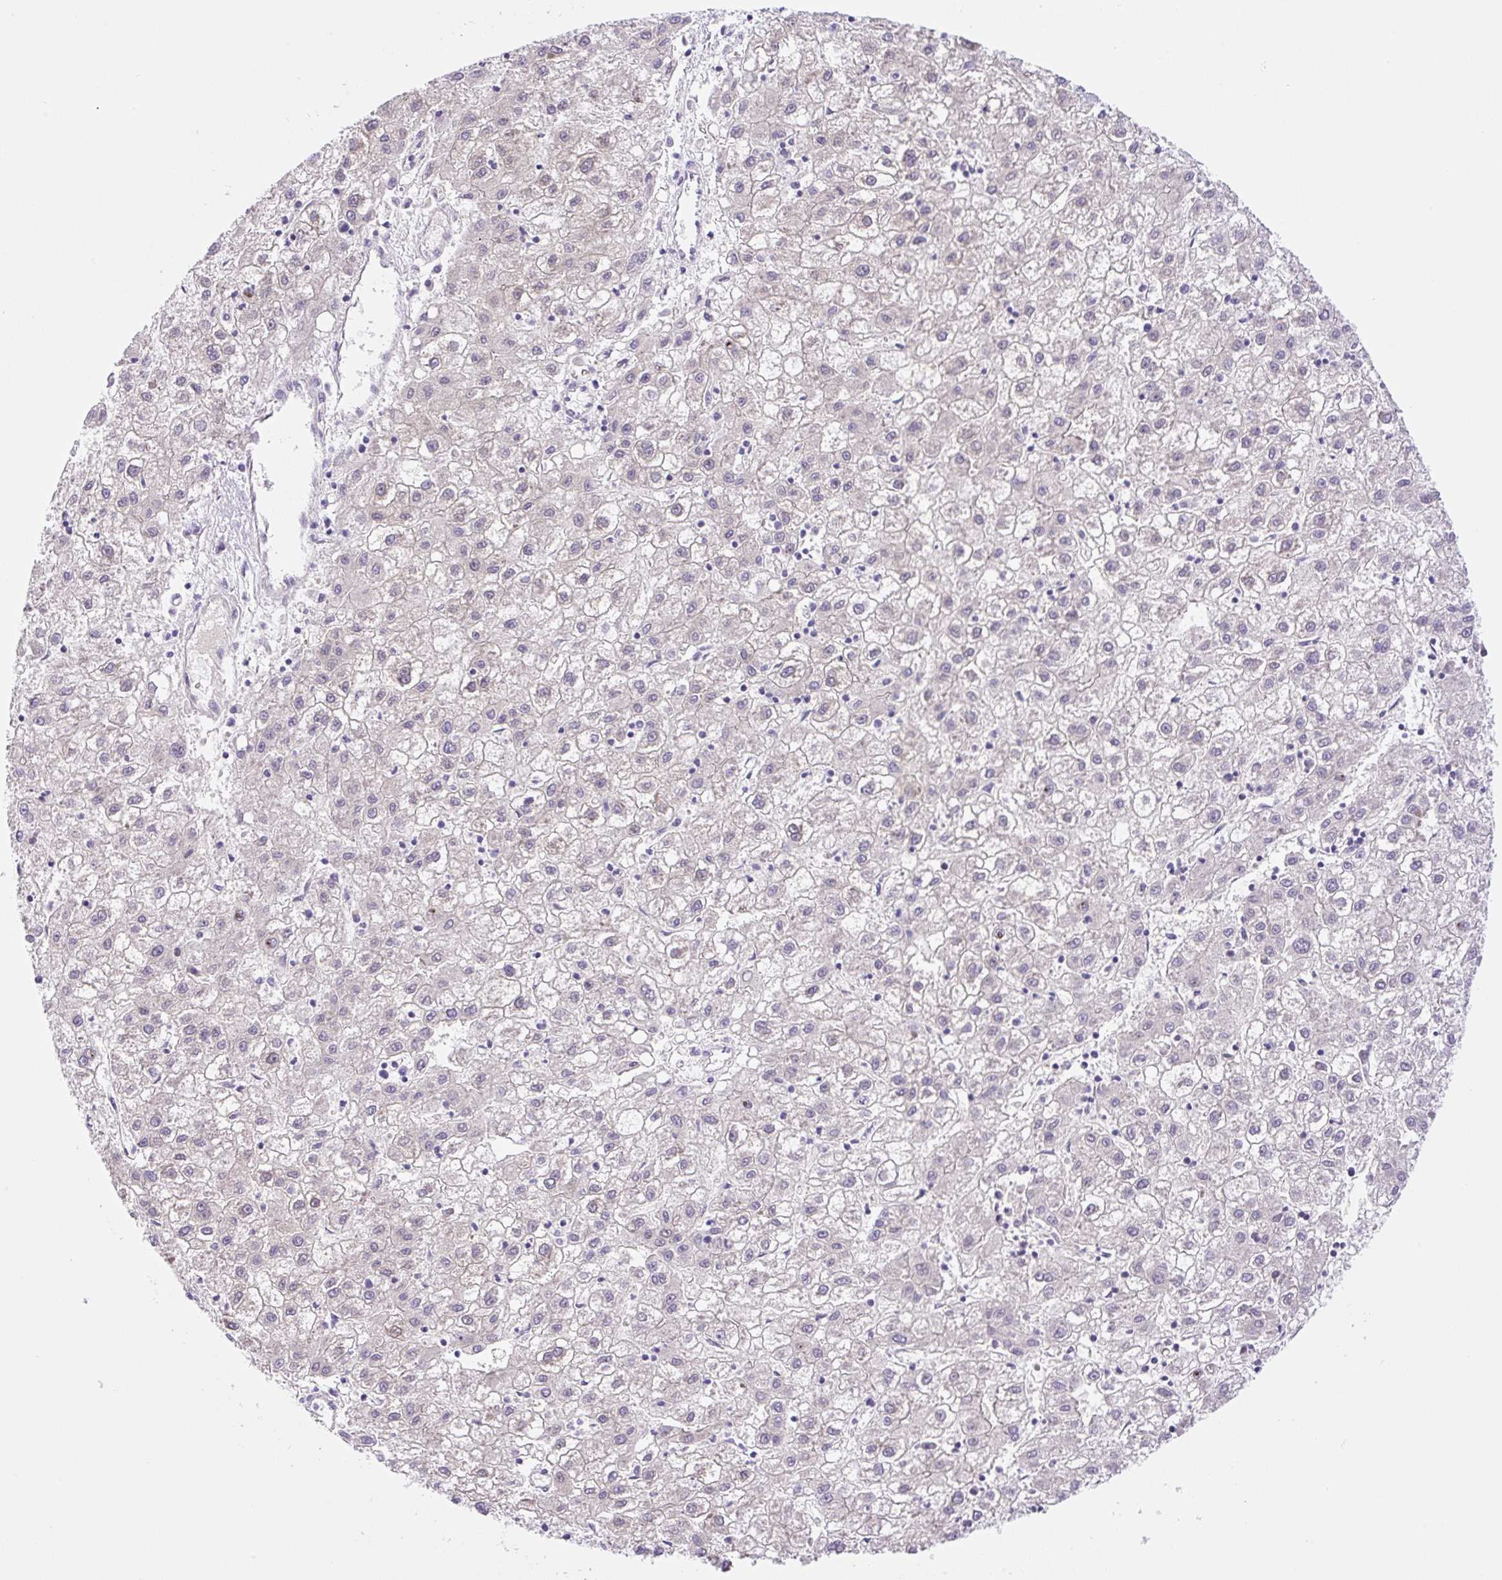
{"staining": {"intensity": "negative", "quantity": "none", "location": "none"}, "tissue": "liver cancer", "cell_type": "Tumor cells", "image_type": "cancer", "snomed": [{"axis": "morphology", "description": "Carcinoma, Hepatocellular, NOS"}, {"axis": "topography", "description": "Liver"}], "caption": "This is an immunohistochemistry histopathology image of liver hepatocellular carcinoma. There is no positivity in tumor cells.", "gene": "CAMK2B", "patient": {"sex": "male", "age": 72}}